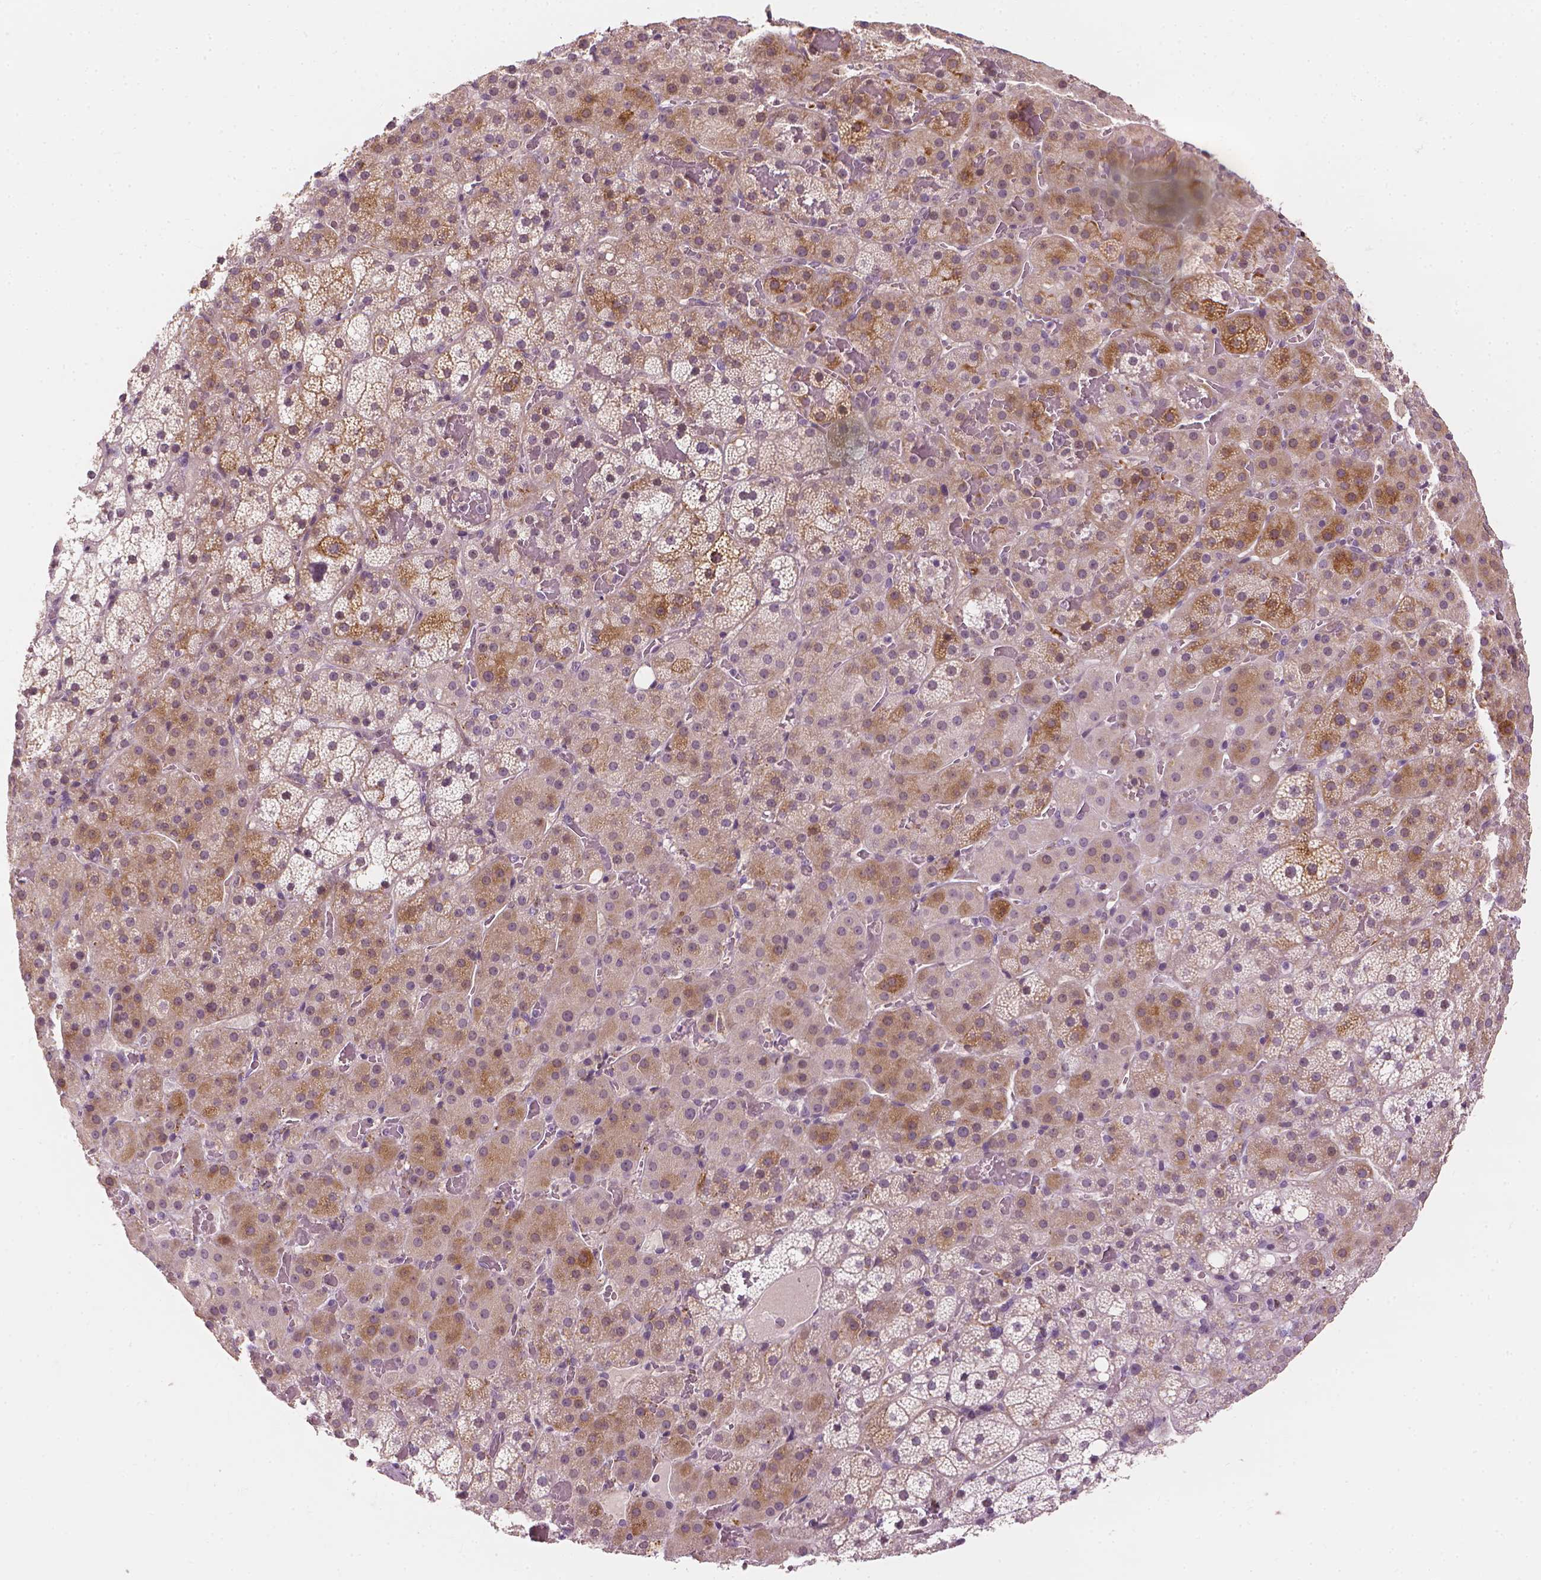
{"staining": {"intensity": "moderate", "quantity": "25%-75%", "location": "cytoplasmic/membranous"}, "tissue": "adrenal gland", "cell_type": "Glandular cells", "image_type": "normal", "snomed": [{"axis": "morphology", "description": "Normal tissue, NOS"}, {"axis": "topography", "description": "Adrenal gland"}], "caption": "Moderate cytoplasmic/membranous positivity is present in approximately 25%-75% of glandular cells in benign adrenal gland. The protein of interest is stained brown, and the nuclei are stained in blue (DAB IHC with brightfield microscopy, high magnification).", "gene": "SAXO2", "patient": {"sex": "male", "age": 53}}